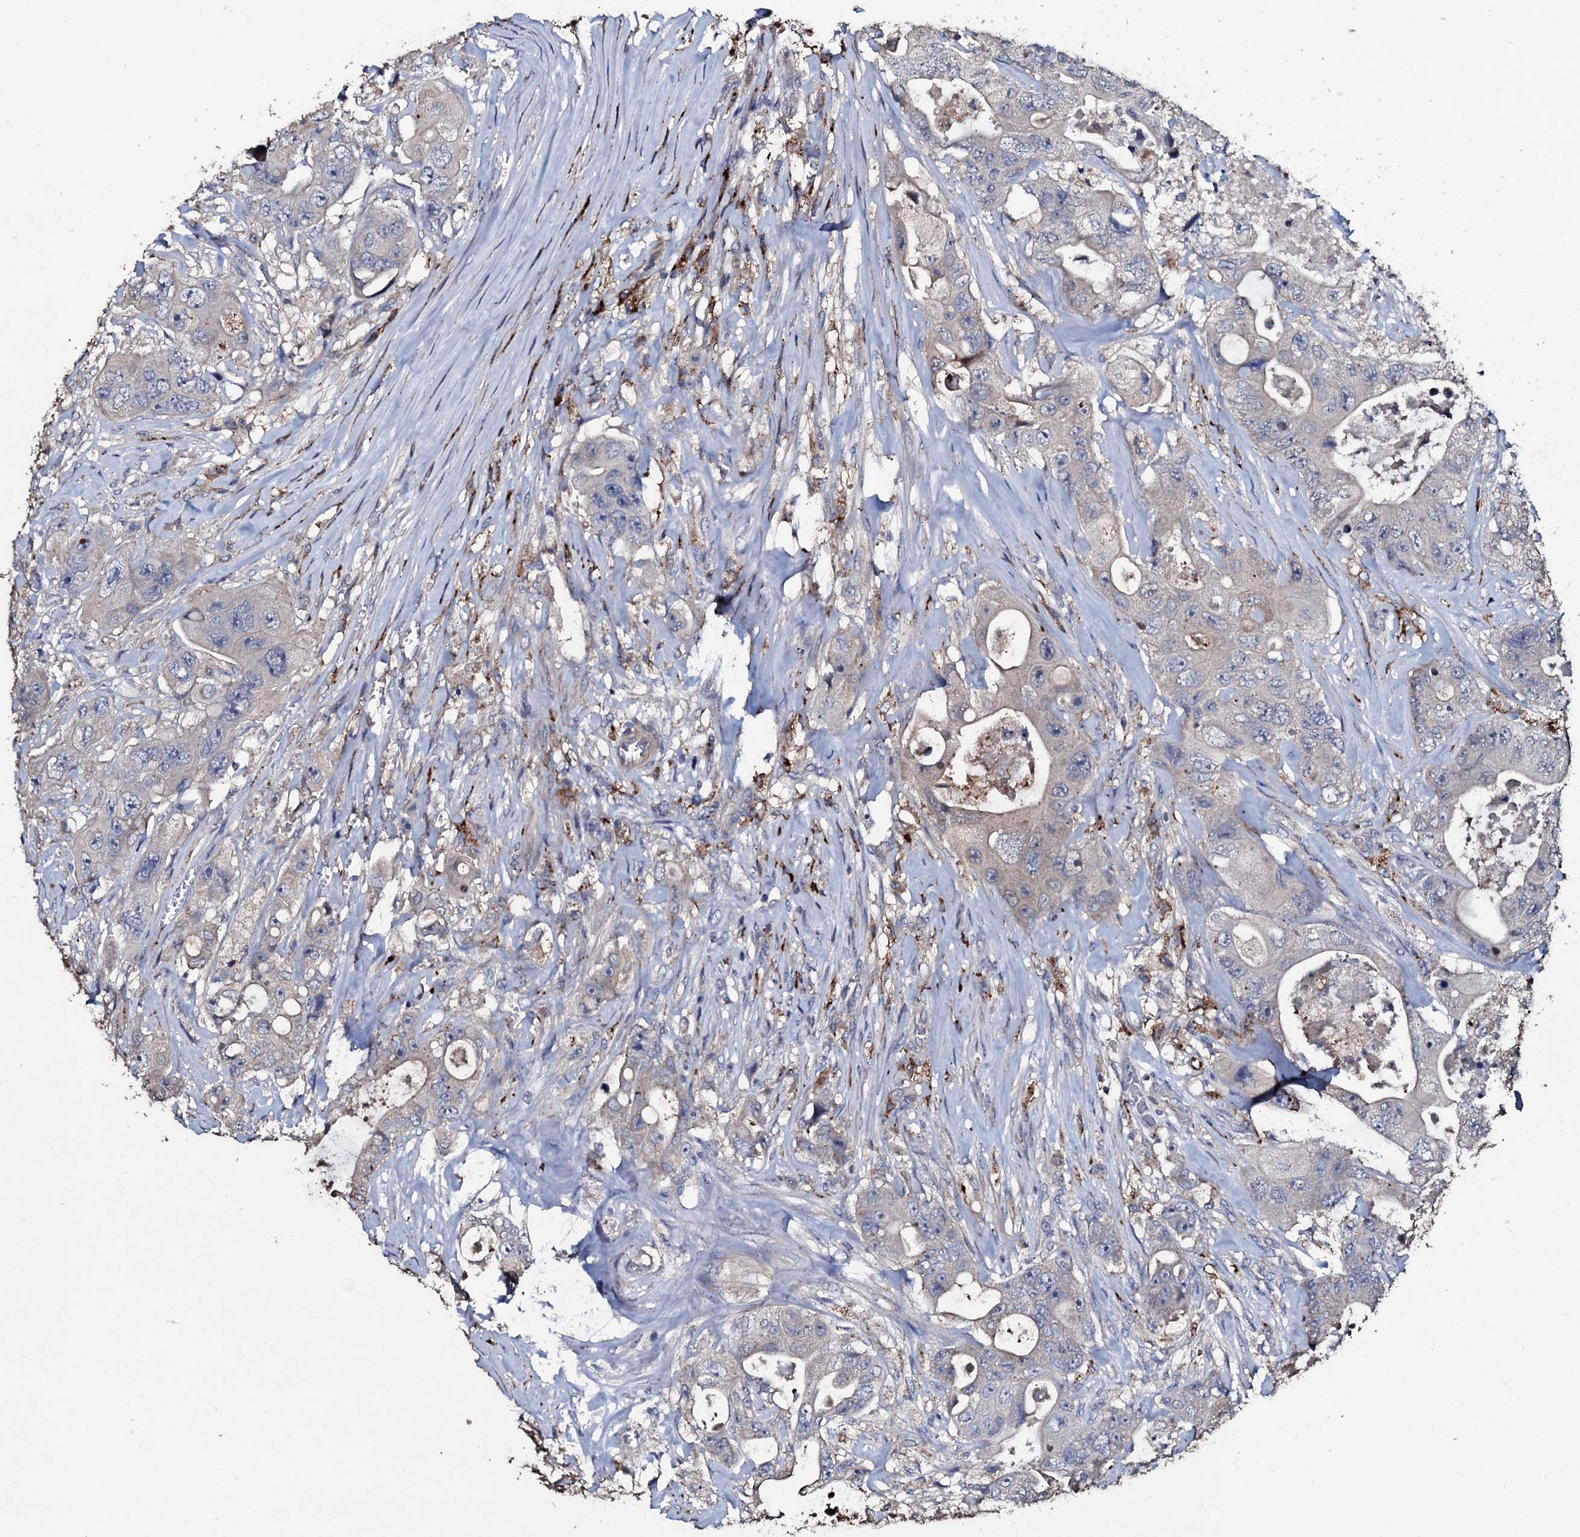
{"staining": {"intensity": "negative", "quantity": "none", "location": "none"}, "tissue": "colorectal cancer", "cell_type": "Tumor cells", "image_type": "cancer", "snomed": [{"axis": "morphology", "description": "Adenocarcinoma, NOS"}, {"axis": "topography", "description": "Colon"}], "caption": "The histopathology image exhibits no staining of tumor cells in colorectal adenocarcinoma.", "gene": "TPGS2", "patient": {"sex": "female", "age": 46}}